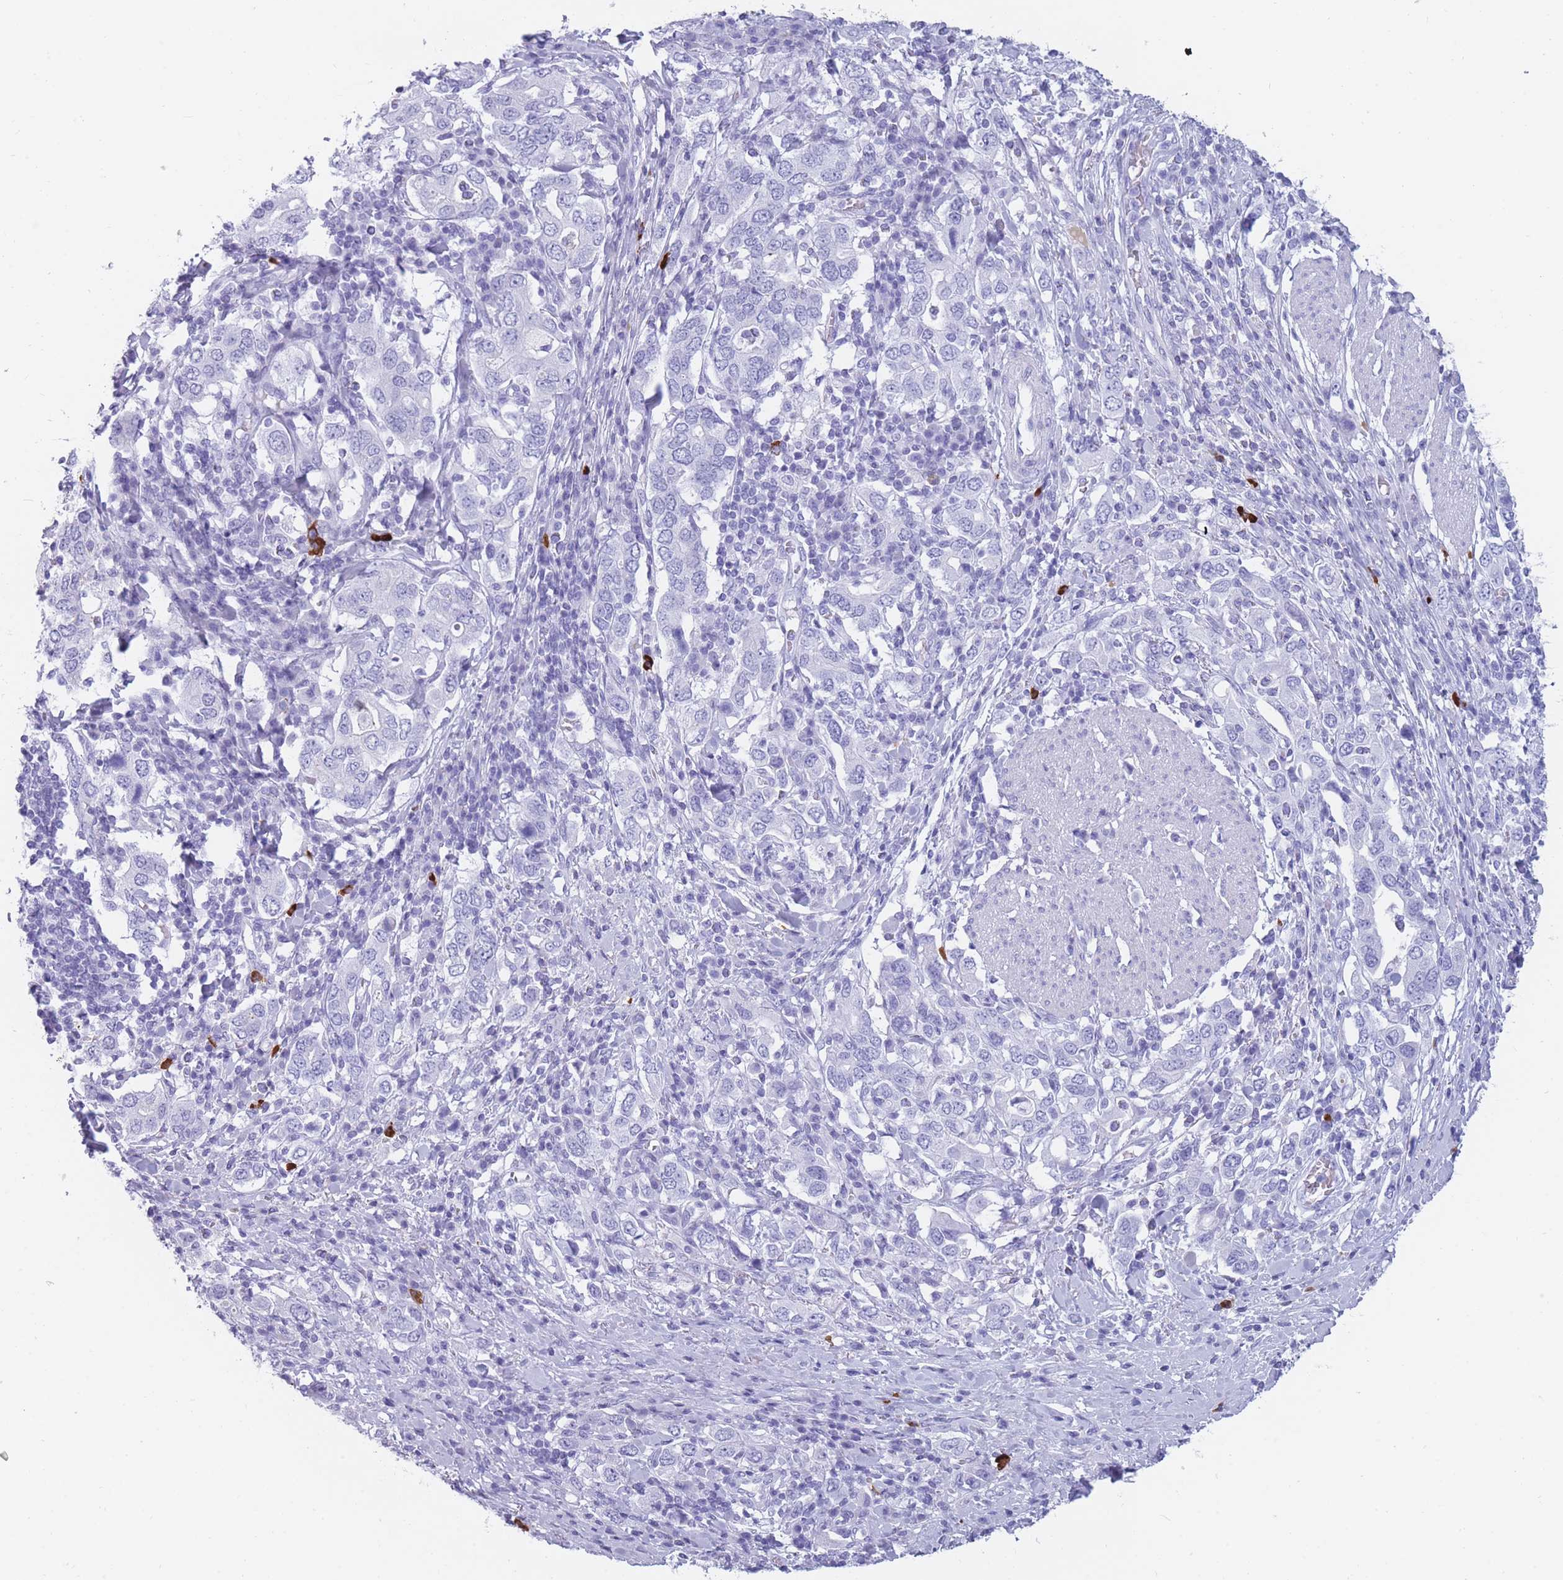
{"staining": {"intensity": "negative", "quantity": "none", "location": "none"}, "tissue": "stomach cancer", "cell_type": "Tumor cells", "image_type": "cancer", "snomed": [{"axis": "morphology", "description": "Adenocarcinoma, NOS"}, {"axis": "topography", "description": "Stomach, upper"}, {"axis": "topography", "description": "Stomach"}], "caption": "Tumor cells show no significant positivity in adenocarcinoma (stomach). Brightfield microscopy of IHC stained with DAB (brown) and hematoxylin (blue), captured at high magnification.", "gene": "TNFSF11", "patient": {"sex": "male", "age": 62}}